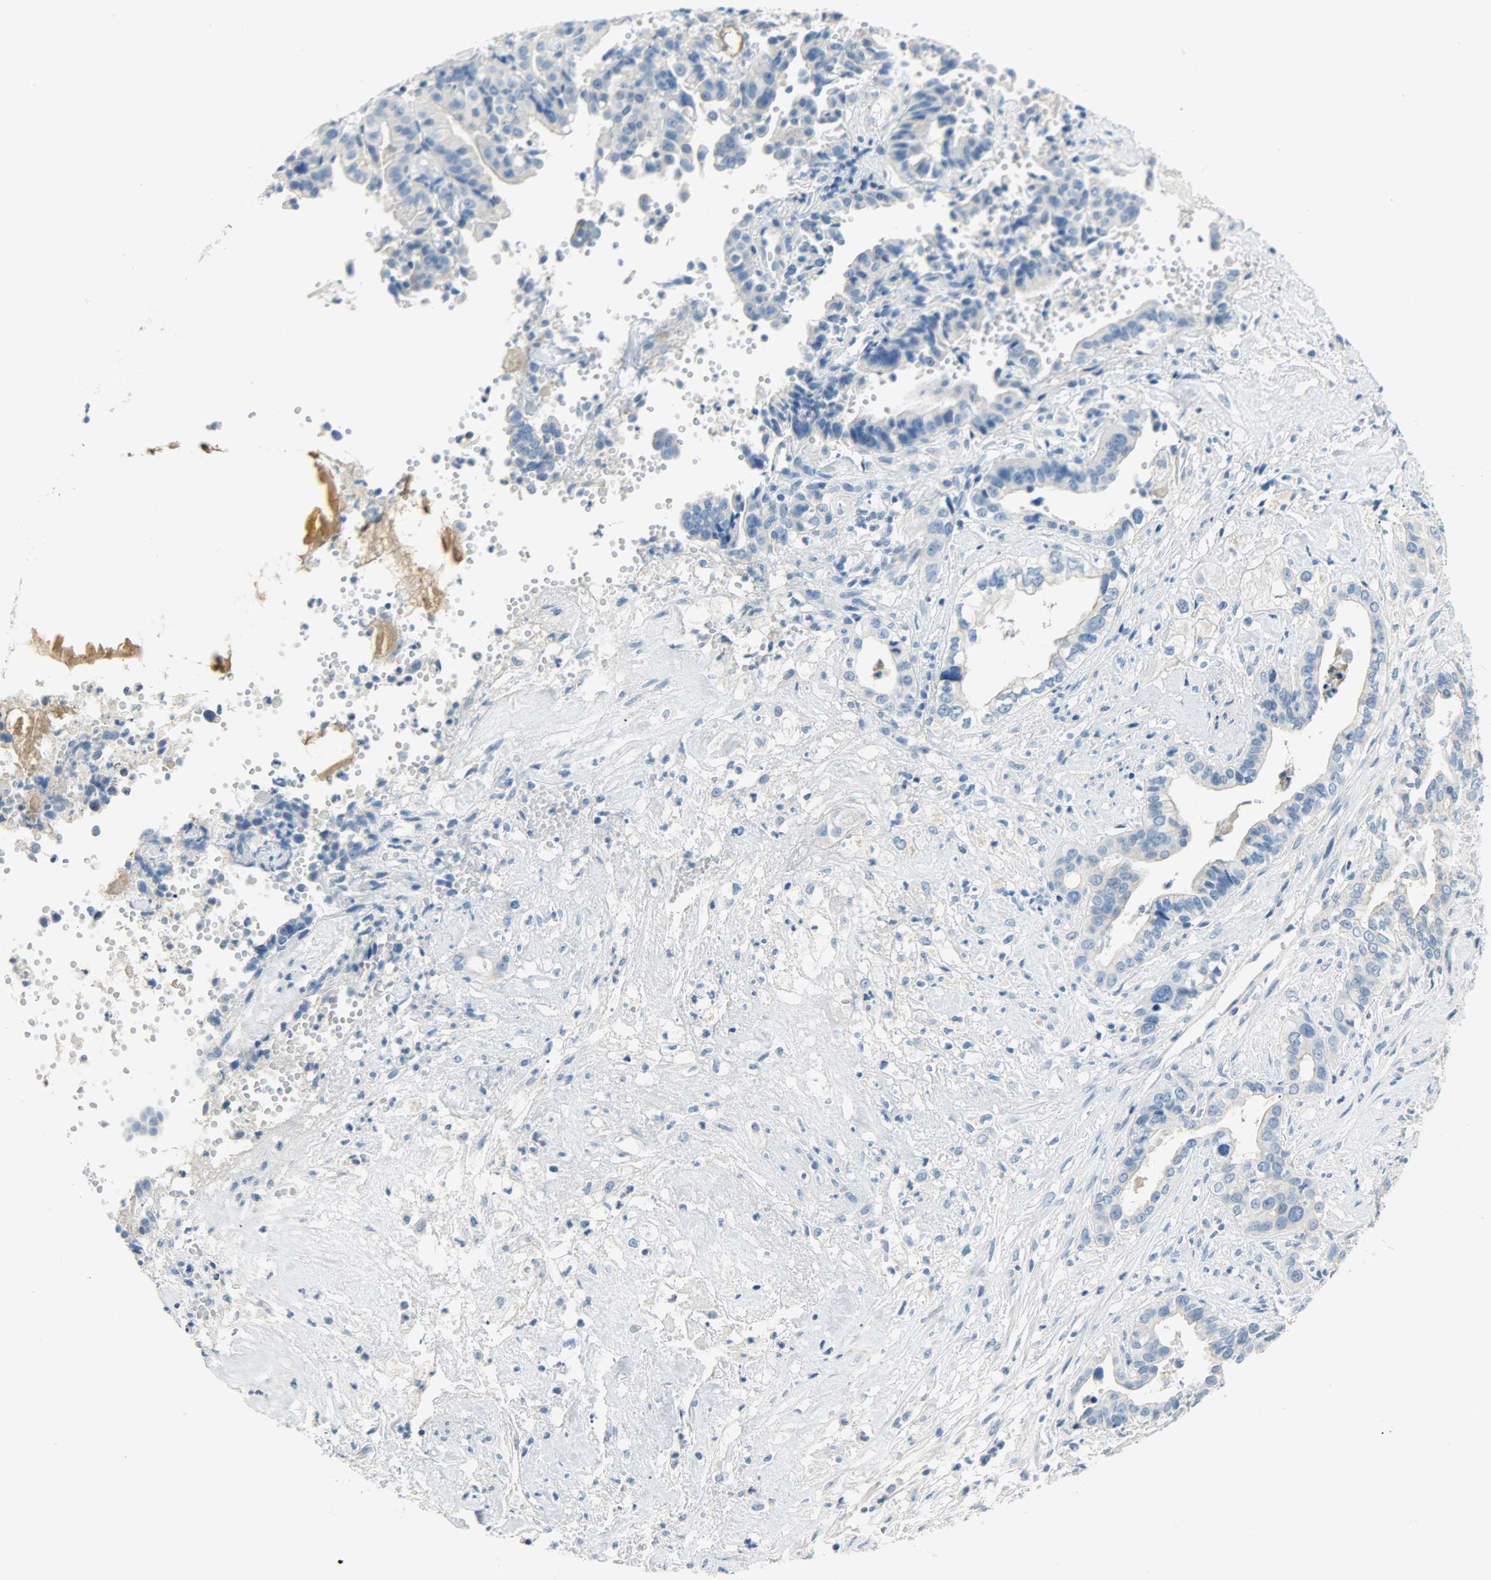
{"staining": {"intensity": "negative", "quantity": "none", "location": "none"}, "tissue": "liver cancer", "cell_type": "Tumor cells", "image_type": "cancer", "snomed": [{"axis": "morphology", "description": "Cholangiocarcinoma"}, {"axis": "topography", "description": "Liver"}], "caption": "There is no significant expression in tumor cells of liver cholangiocarcinoma.", "gene": "PROM1", "patient": {"sex": "female", "age": 61}}